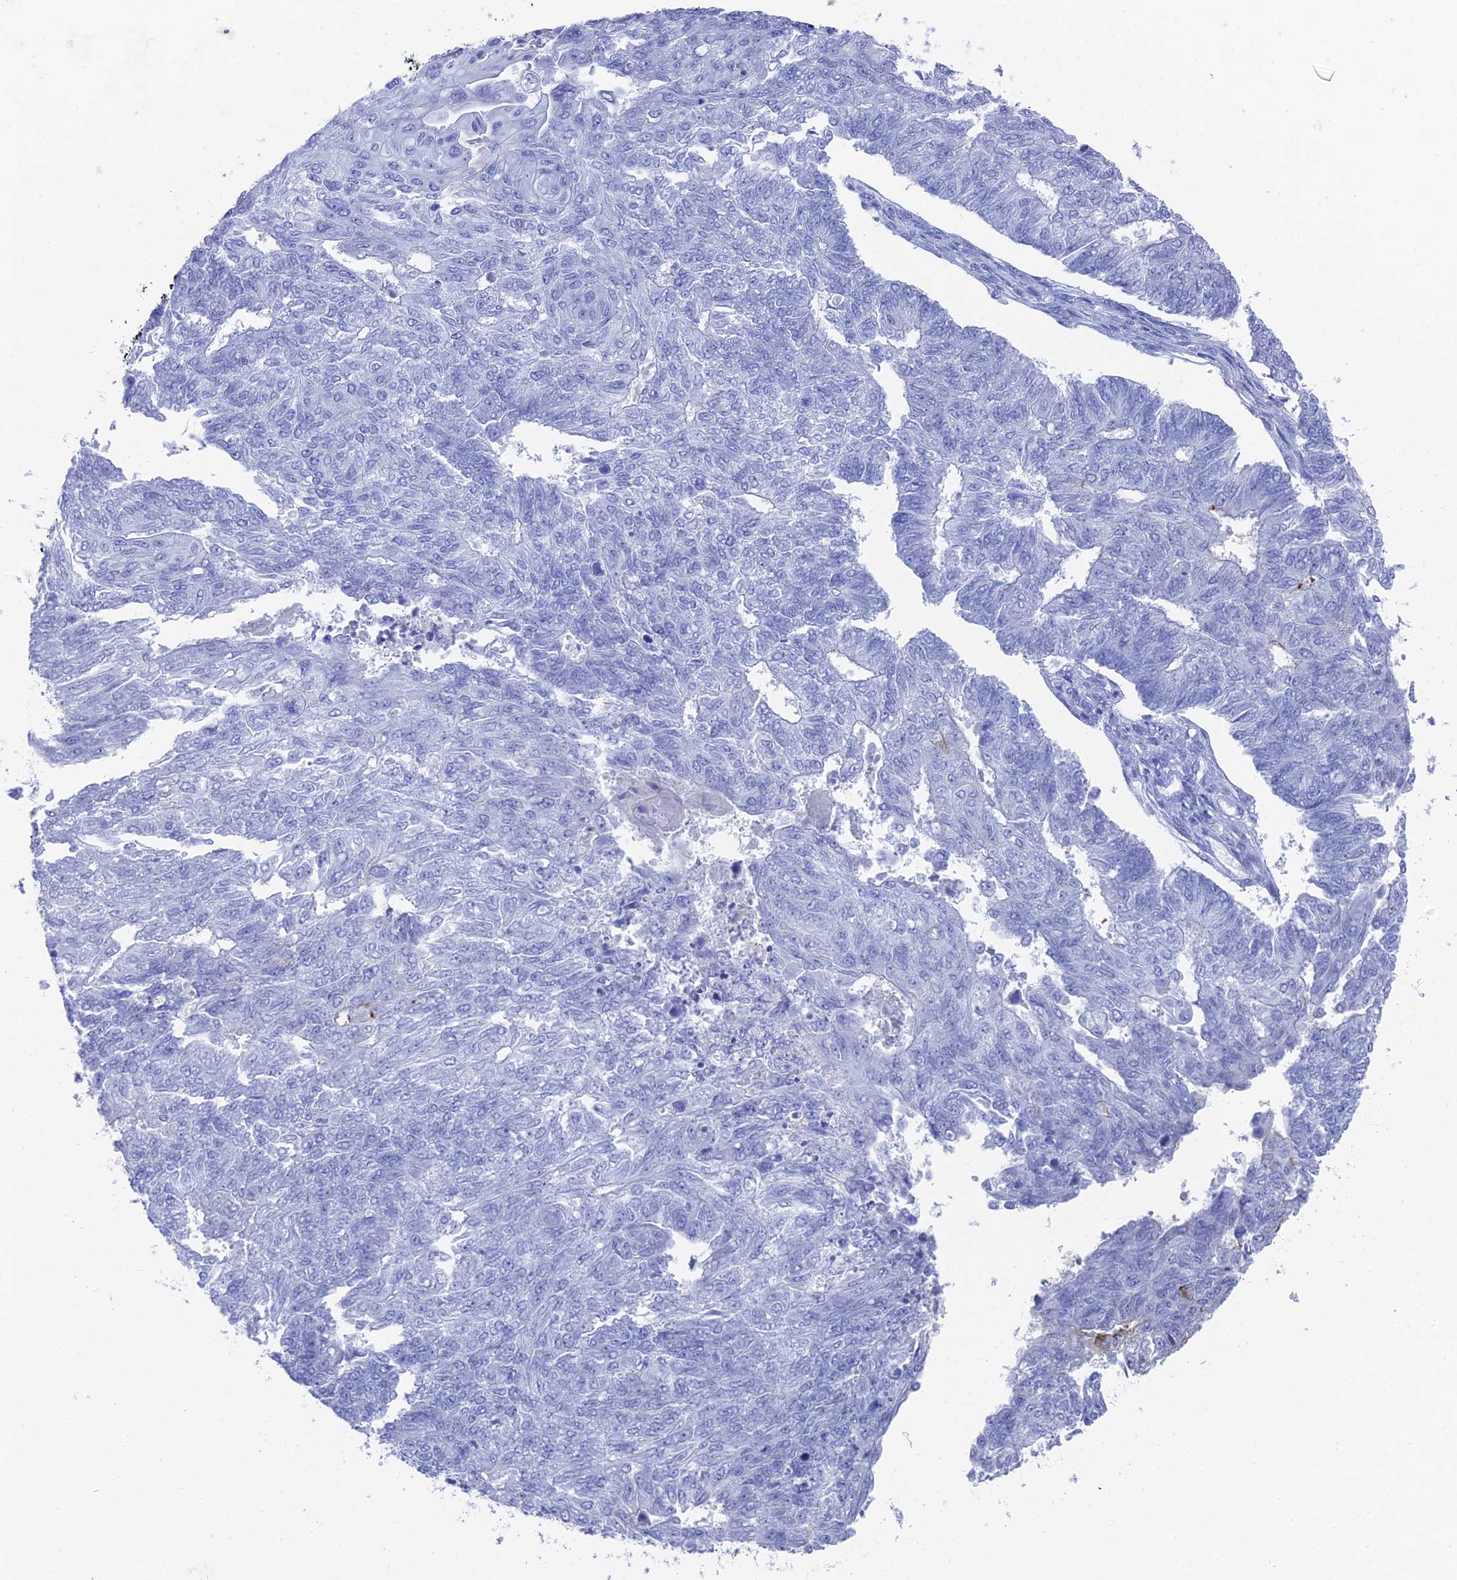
{"staining": {"intensity": "moderate", "quantity": "<25%", "location": "cytoplasmic/membranous"}, "tissue": "endometrial cancer", "cell_type": "Tumor cells", "image_type": "cancer", "snomed": [{"axis": "morphology", "description": "Adenocarcinoma, NOS"}, {"axis": "topography", "description": "Endometrium"}], "caption": "A photomicrograph of endometrial adenocarcinoma stained for a protein displays moderate cytoplasmic/membranous brown staining in tumor cells.", "gene": "ENPP3", "patient": {"sex": "female", "age": 32}}